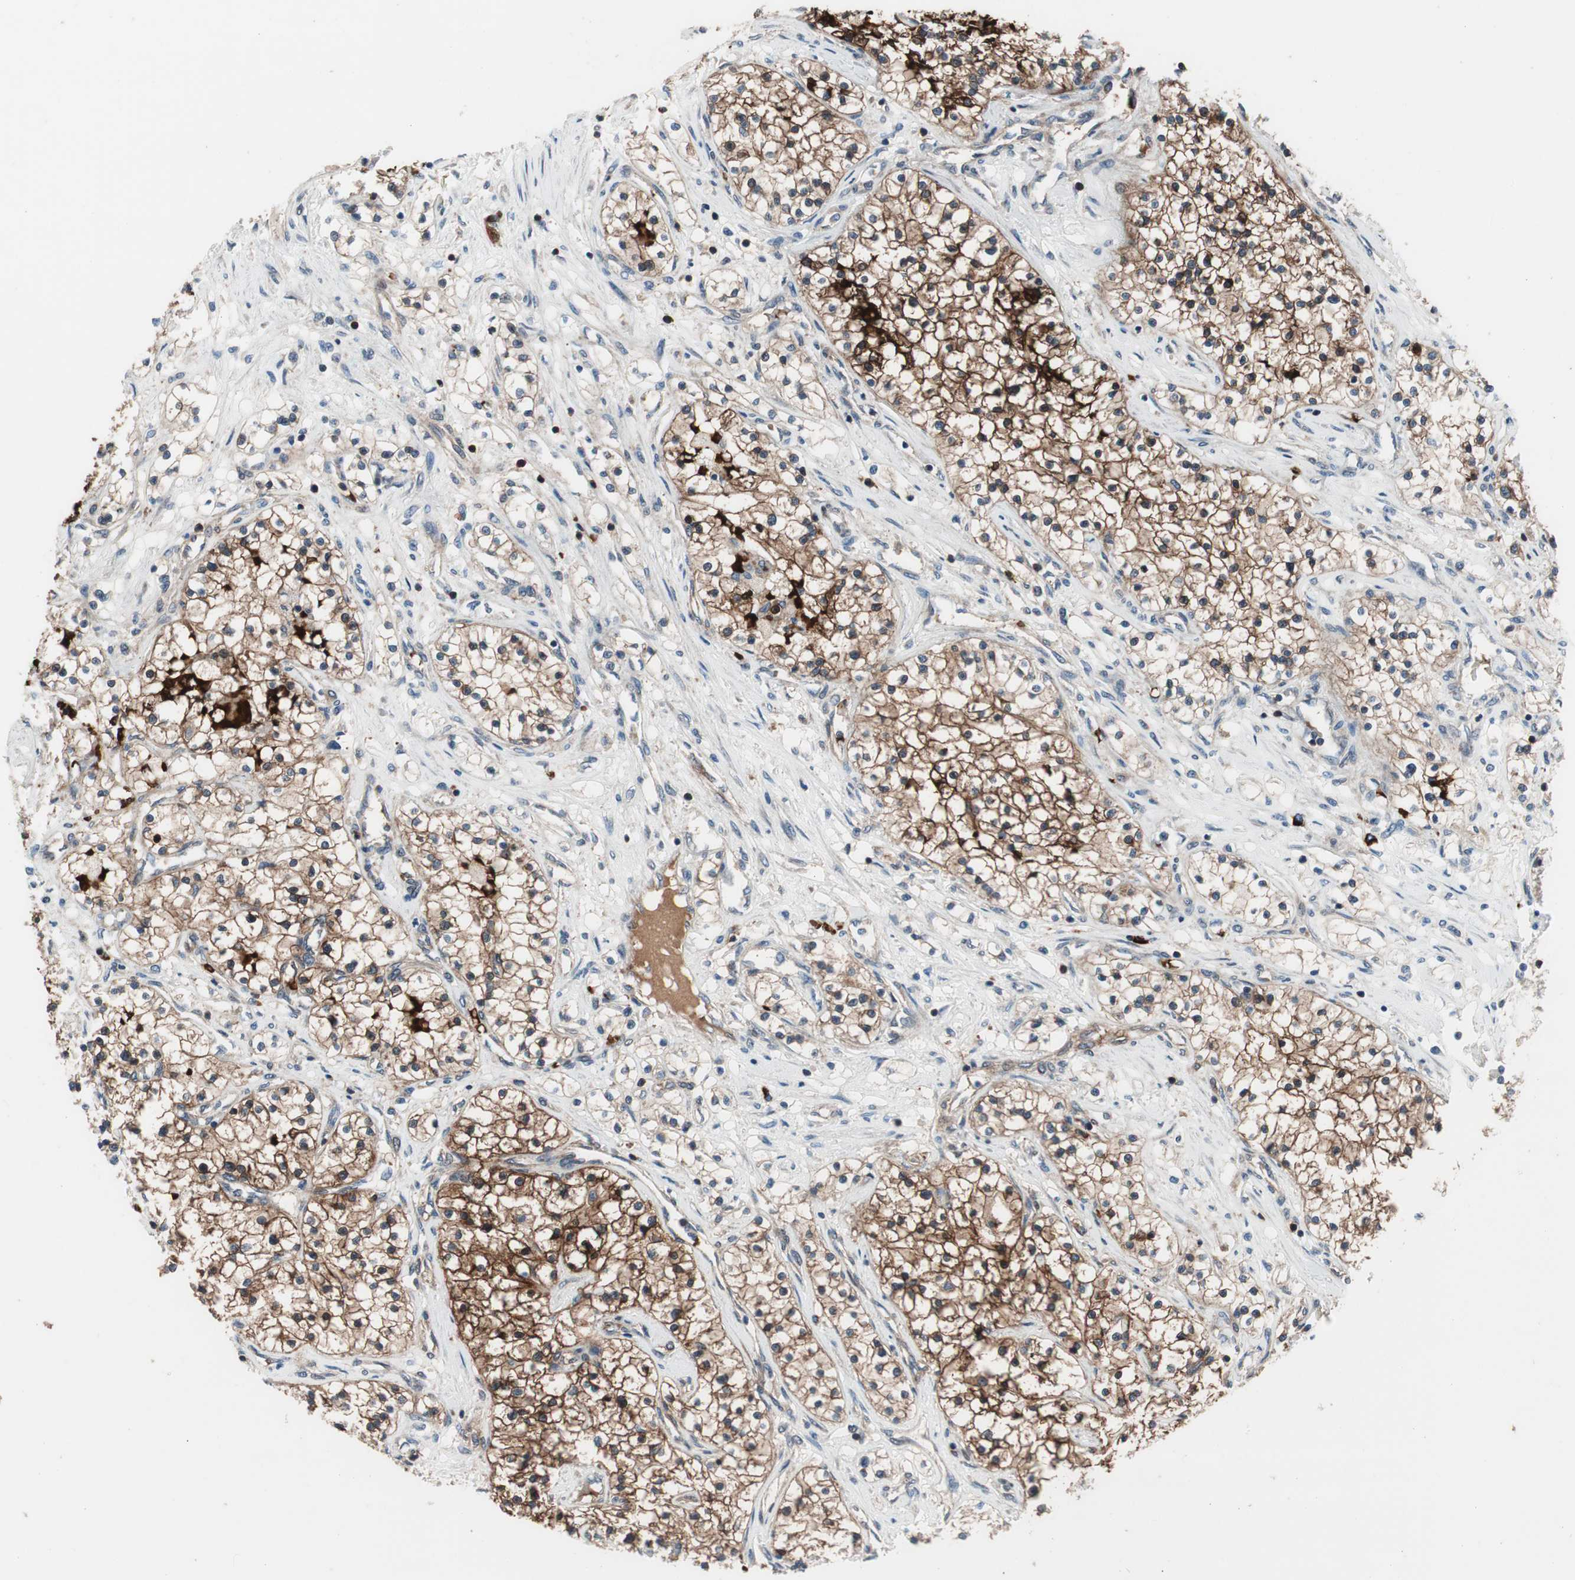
{"staining": {"intensity": "moderate", "quantity": ">75%", "location": "cytoplasmic/membranous"}, "tissue": "renal cancer", "cell_type": "Tumor cells", "image_type": "cancer", "snomed": [{"axis": "morphology", "description": "Adenocarcinoma, NOS"}, {"axis": "topography", "description": "Kidney"}], "caption": "Immunohistochemistry image of neoplastic tissue: human renal adenocarcinoma stained using immunohistochemistry (IHC) demonstrates medium levels of moderate protein expression localized specifically in the cytoplasmic/membranous of tumor cells, appearing as a cytoplasmic/membranous brown color.", "gene": "PRDX2", "patient": {"sex": "male", "age": 68}}